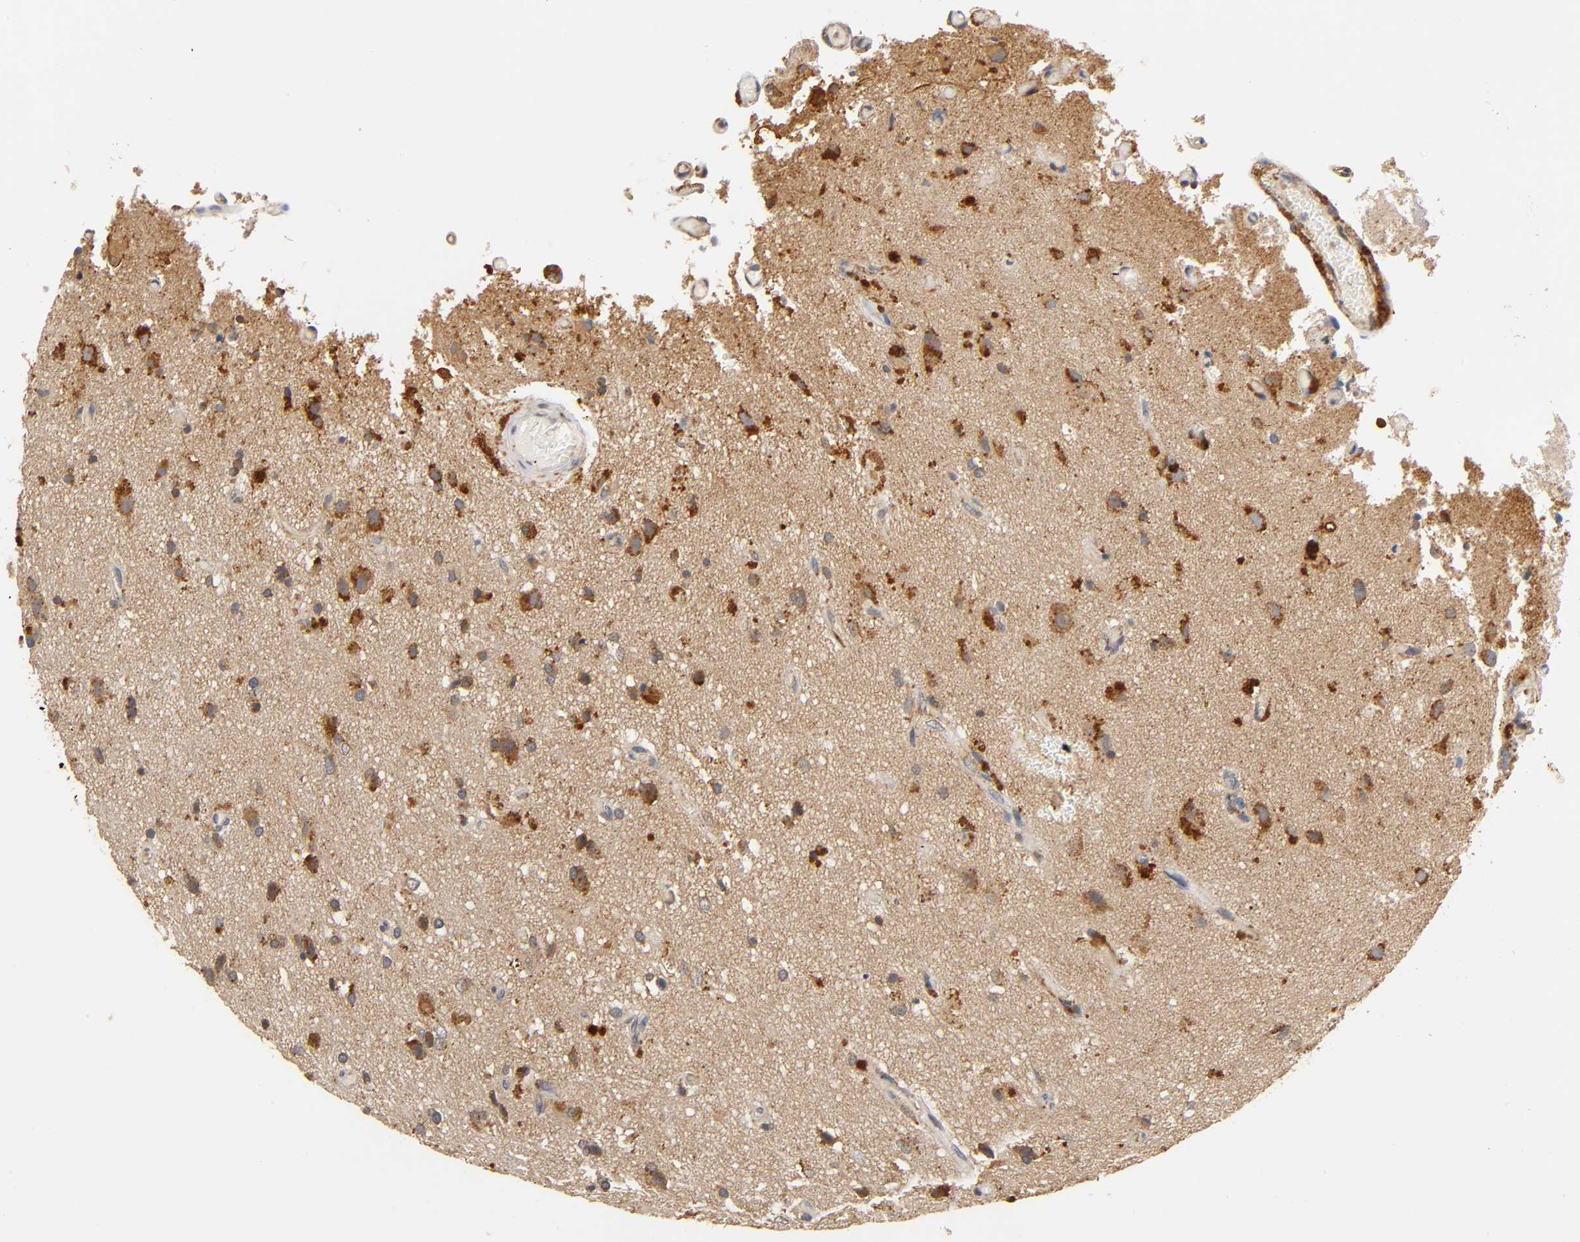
{"staining": {"intensity": "strong", "quantity": "25%-75%", "location": "cytoplasmic/membranous"}, "tissue": "glioma", "cell_type": "Tumor cells", "image_type": "cancer", "snomed": [{"axis": "morphology", "description": "Glioma, malignant, High grade"}, {"axis": "topography", "description": "Brain"}], "caption": "Malignant high-grade glioma tissue displays strong cytoplasmic/membranous staining in about 25%-75% of tumor cells, visualized by immunohistochemistry. (DAB (3,3'-diaminobenzidine) IHC, brown staining for protein, blue staining for nuclei).", "gene": "SCAP", "patient": {"sex": "male", "age": 47}}